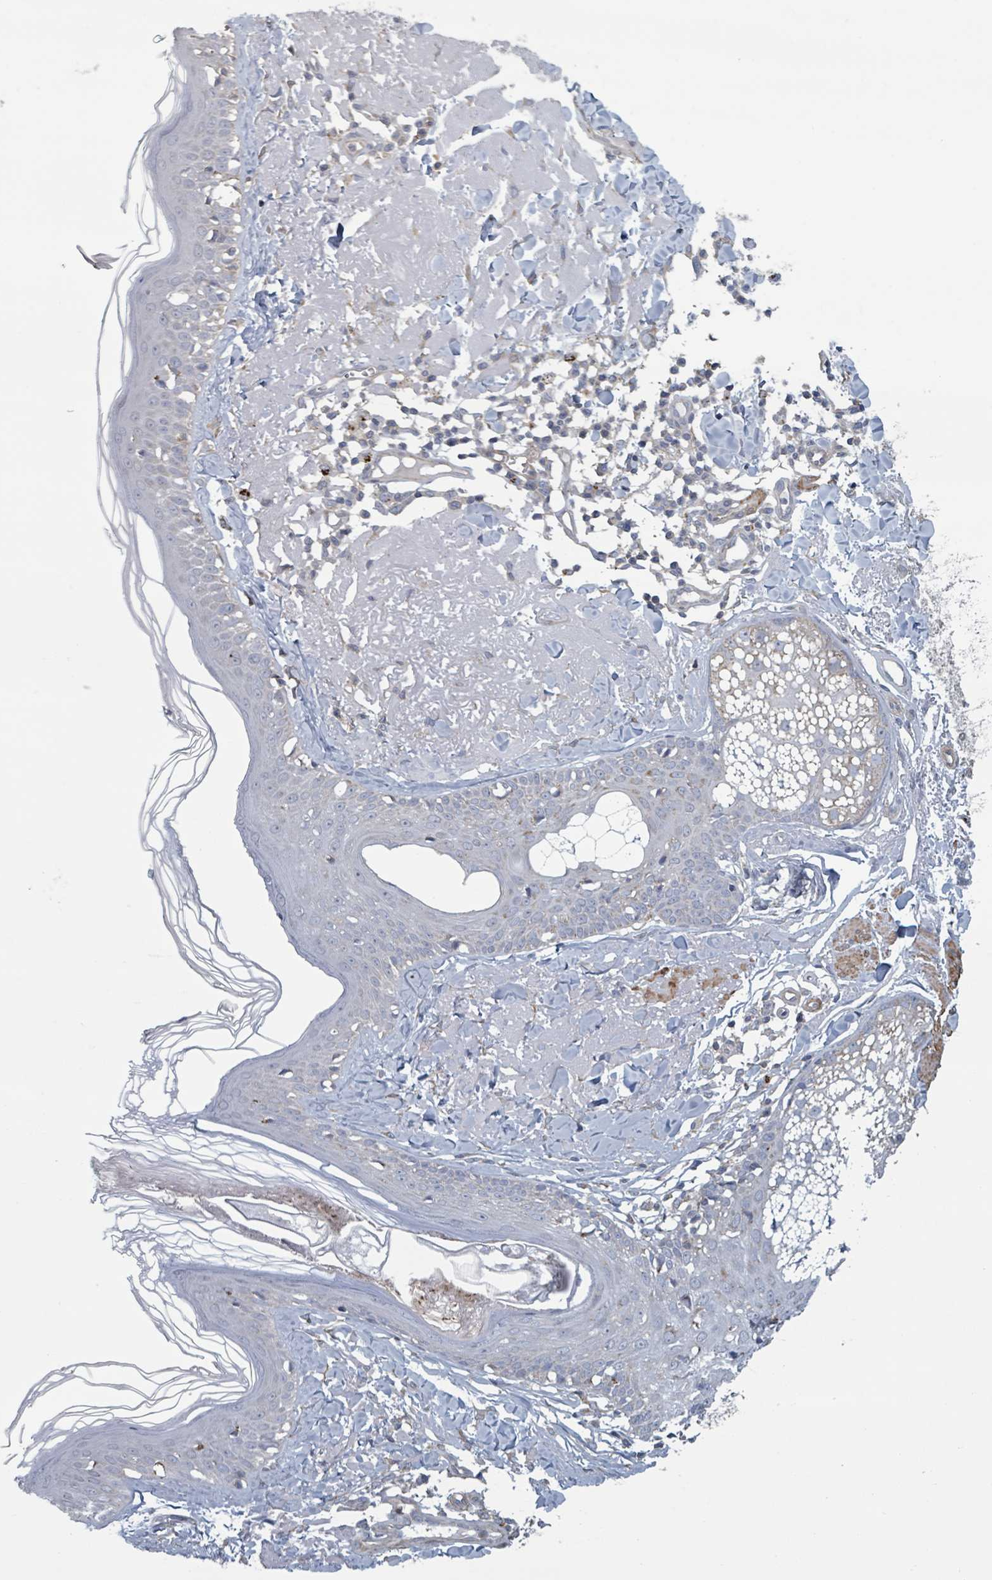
{"staining": {"intensity": "negative", "quantity": "none", "location": "none"}, "tissue": "skin", "cell_type": "Fibroblasts", "image_type": "normal", "snomed": [{"axis": "morphology", "description": "Normal tissue, NOS"}, {"axis": "morphology", "description": "Malignant melanoma, NOS"}, {"axis": "topography", "description": "Skin"}], "caption": "The micrograph displays no significant expression in fibroblasts of skin.", "gene": "ADCK1", "patient": {"sex": "male", "age": 80}}